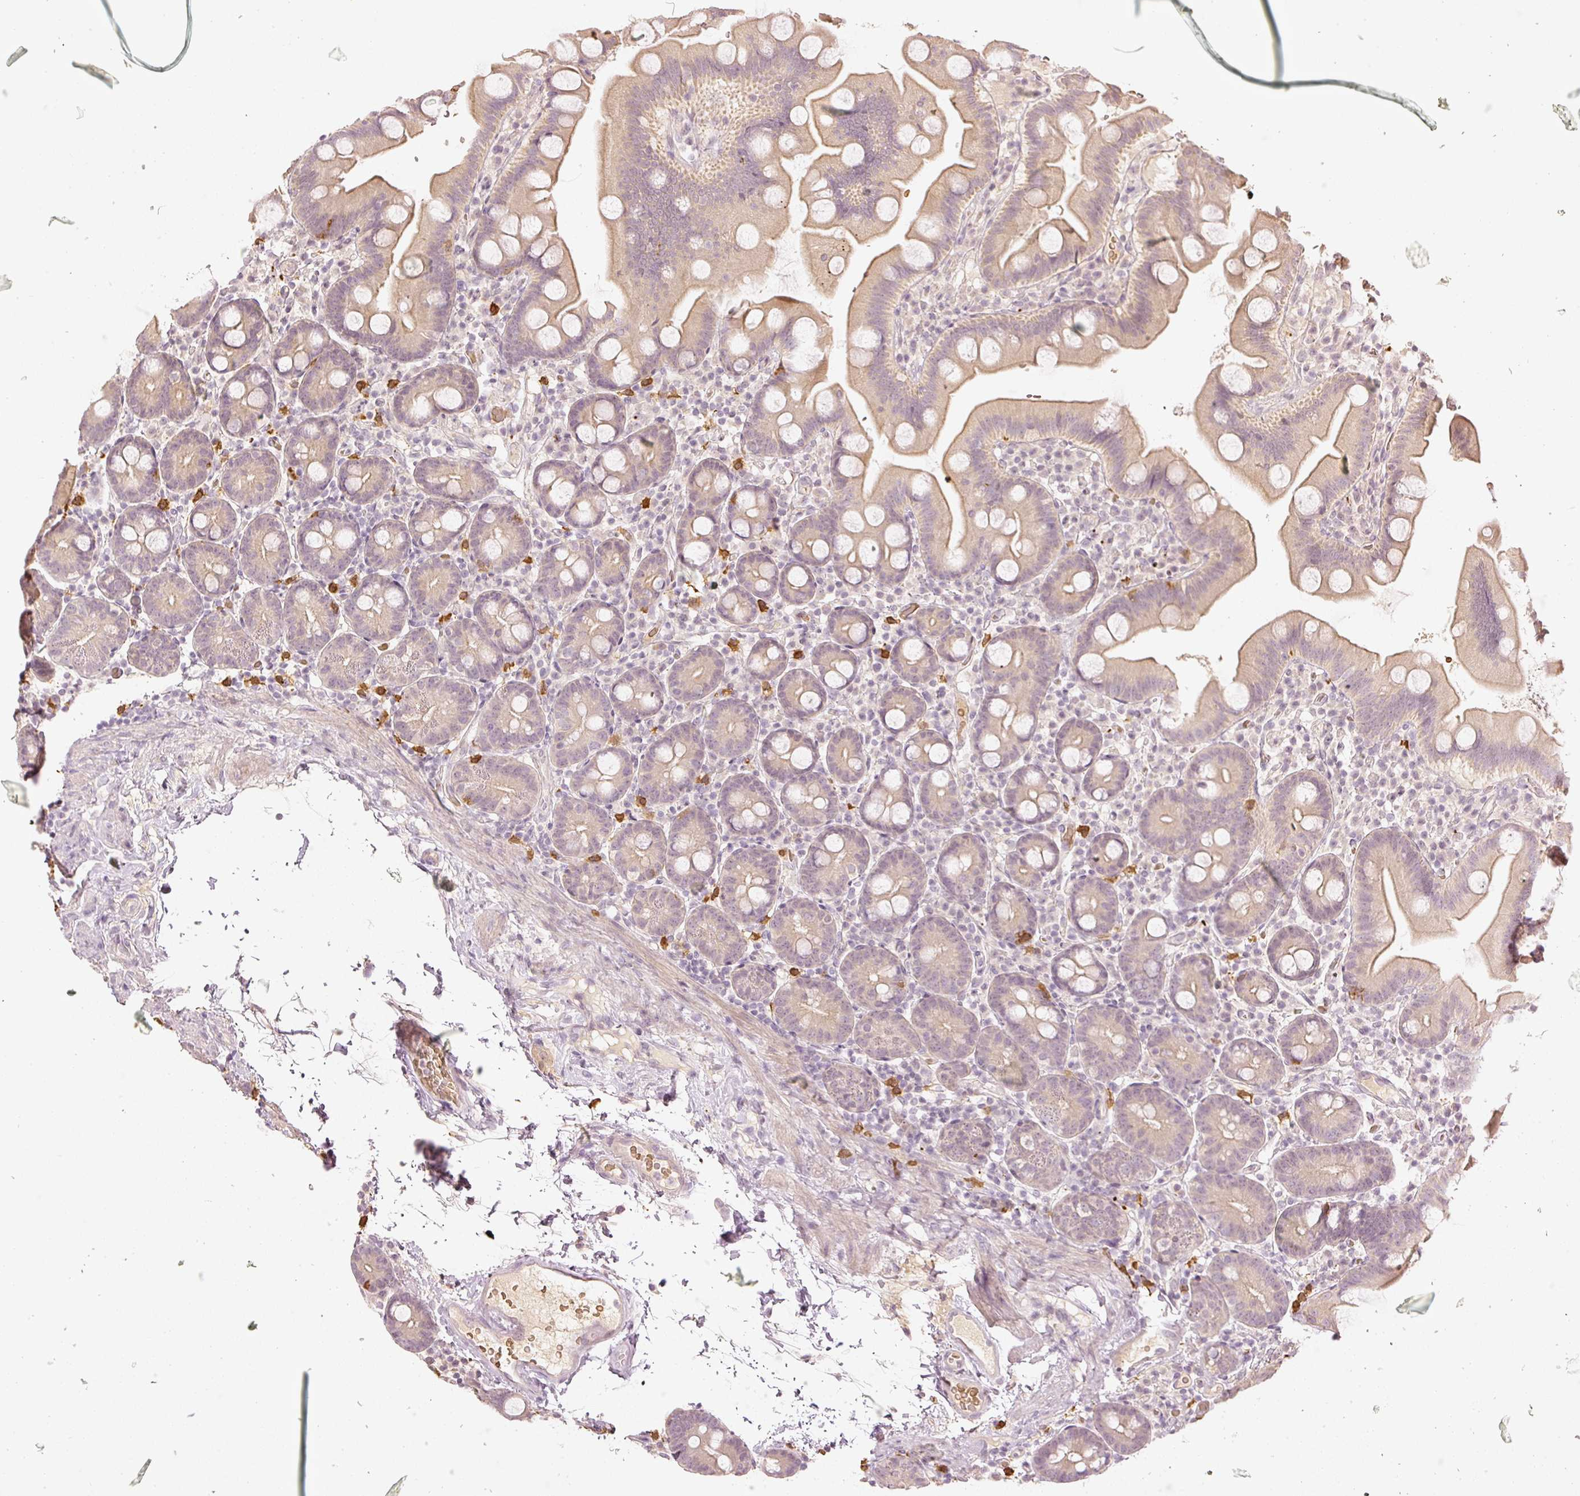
{"staining": {"intensity": "moderate", "quantity": "25%-75%", "location": "cytoplasmic/membranous"}, "tissue": "small intestine", "cell_type": "Glandular cells", "image_type": "normal", "snomed": [{"axis": "morphology", "description": "Normal tissue, NOS"}, {"axis": "topography", "description": "Small intestine"}], "caption": "Moderate cytoplasmic/membranous protein expression is identified in approximately 25%-75% of glandular cells in small intestine. The staining is performed using DAB brown chromogen to label protein expression. The nuclei are counter-stained blue using hematoxylin.", "gene": "GZMA", "patient": {"sex": "female", "age": 68}}